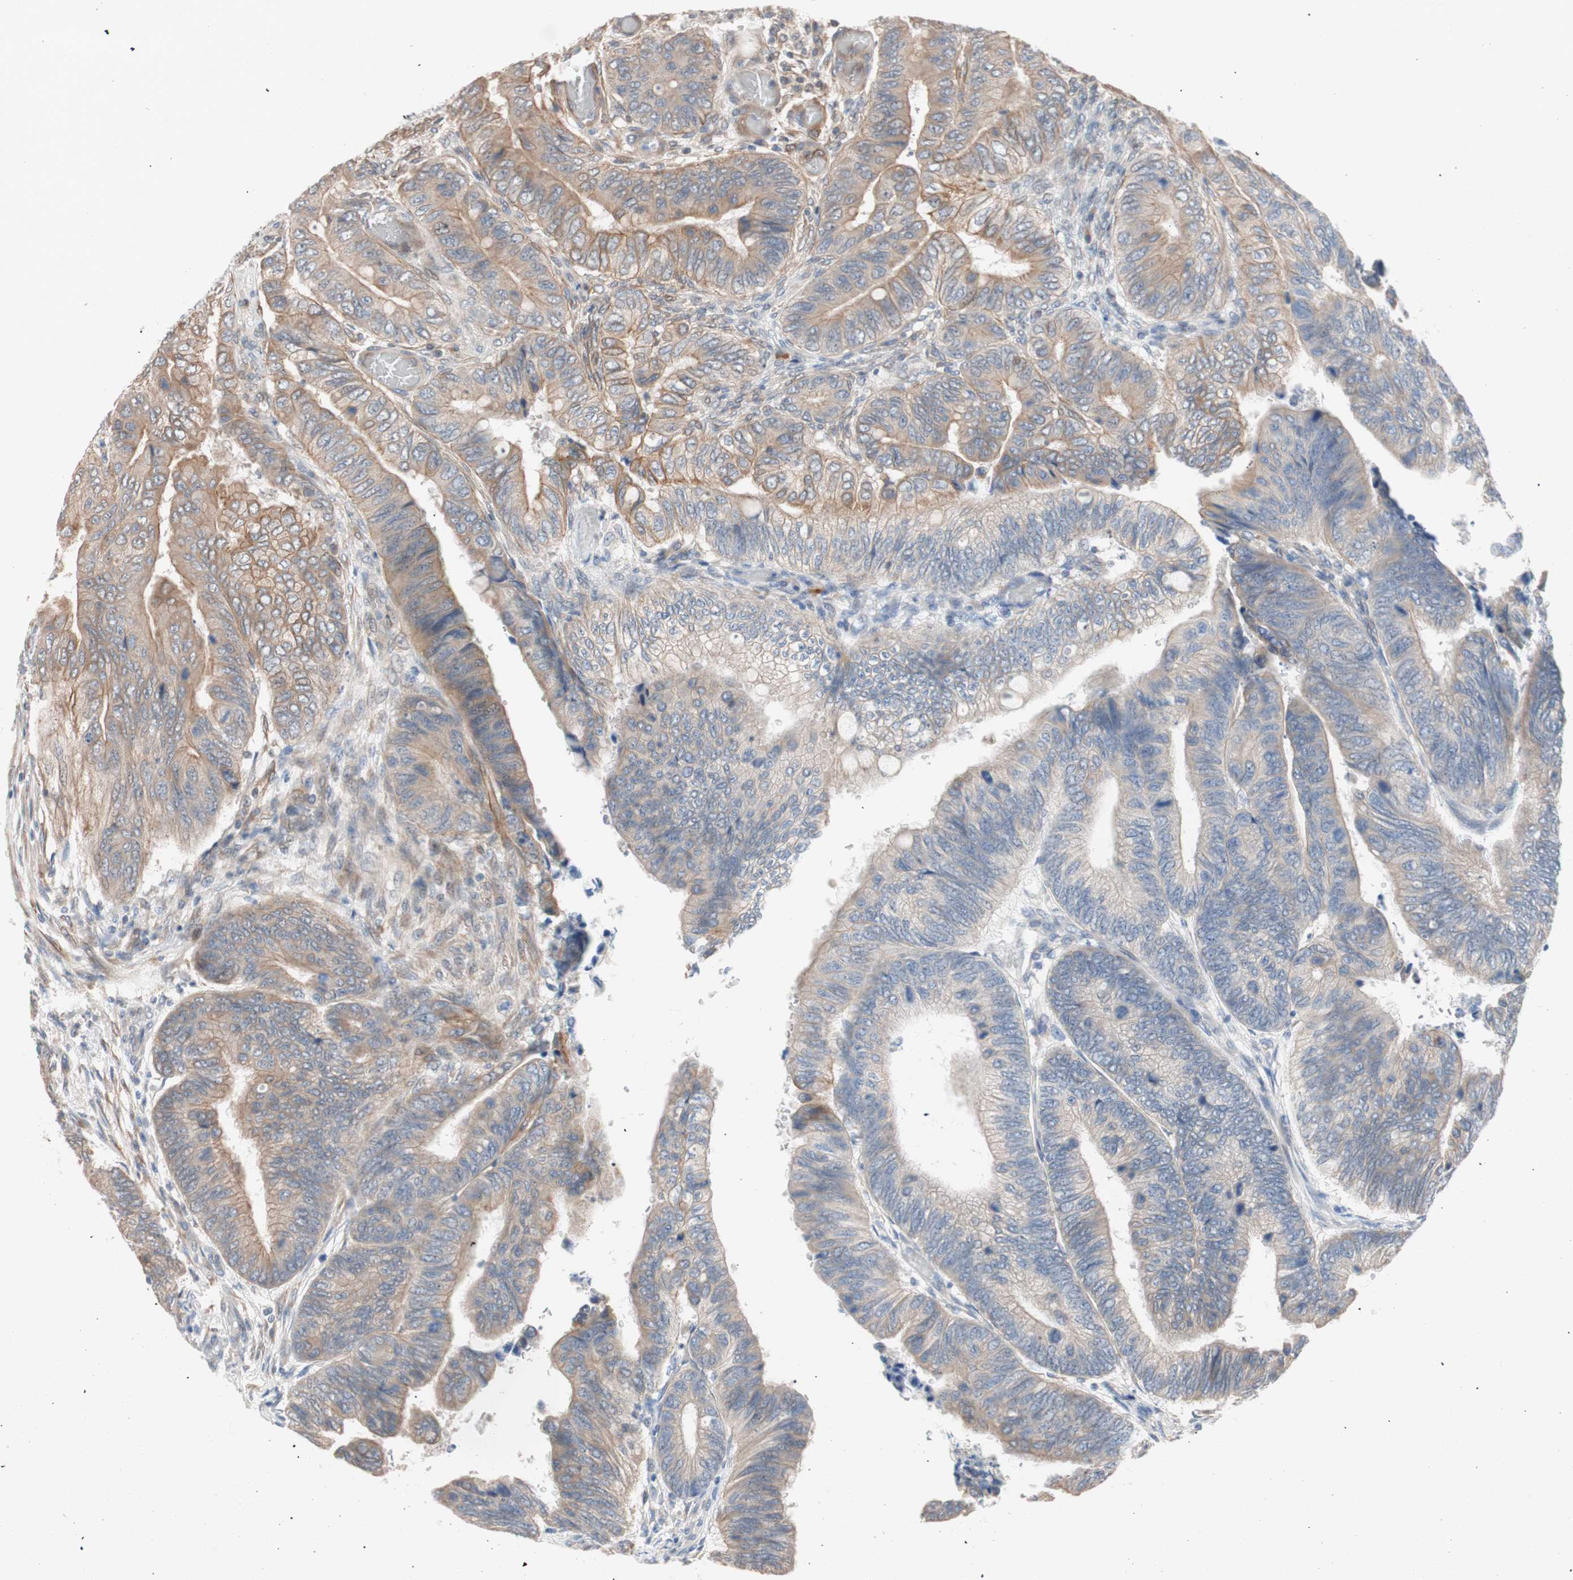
{"staining": {"intensity": "moderate", "quantity": "25%-75%", "location": "cytoplasmic/membranous"}, "tissue": "colorectal cancer", "cell_type": "Tumor cells", "image_type": "cancer", "snomed": [{"axis": "morphology", "description": "Normal tissue, NOS"}, {"axis": "morphology", "description": "Adenocarcinoma, NOS"}, {"axis": "topography", "description": "Rectum"}, {"axis": "topography", "description": "Peripheral nerve tissue"}], "caption": "Approximately 25%-75% of tumor cells in human colorectal cancer (adenocarcinoma) display moderate cytoplasmic/membranous protein expression as visualized by brown immunohistochemical staining.", "gene": "SMG1", "patient": {"sex": "male", "age": 92}}